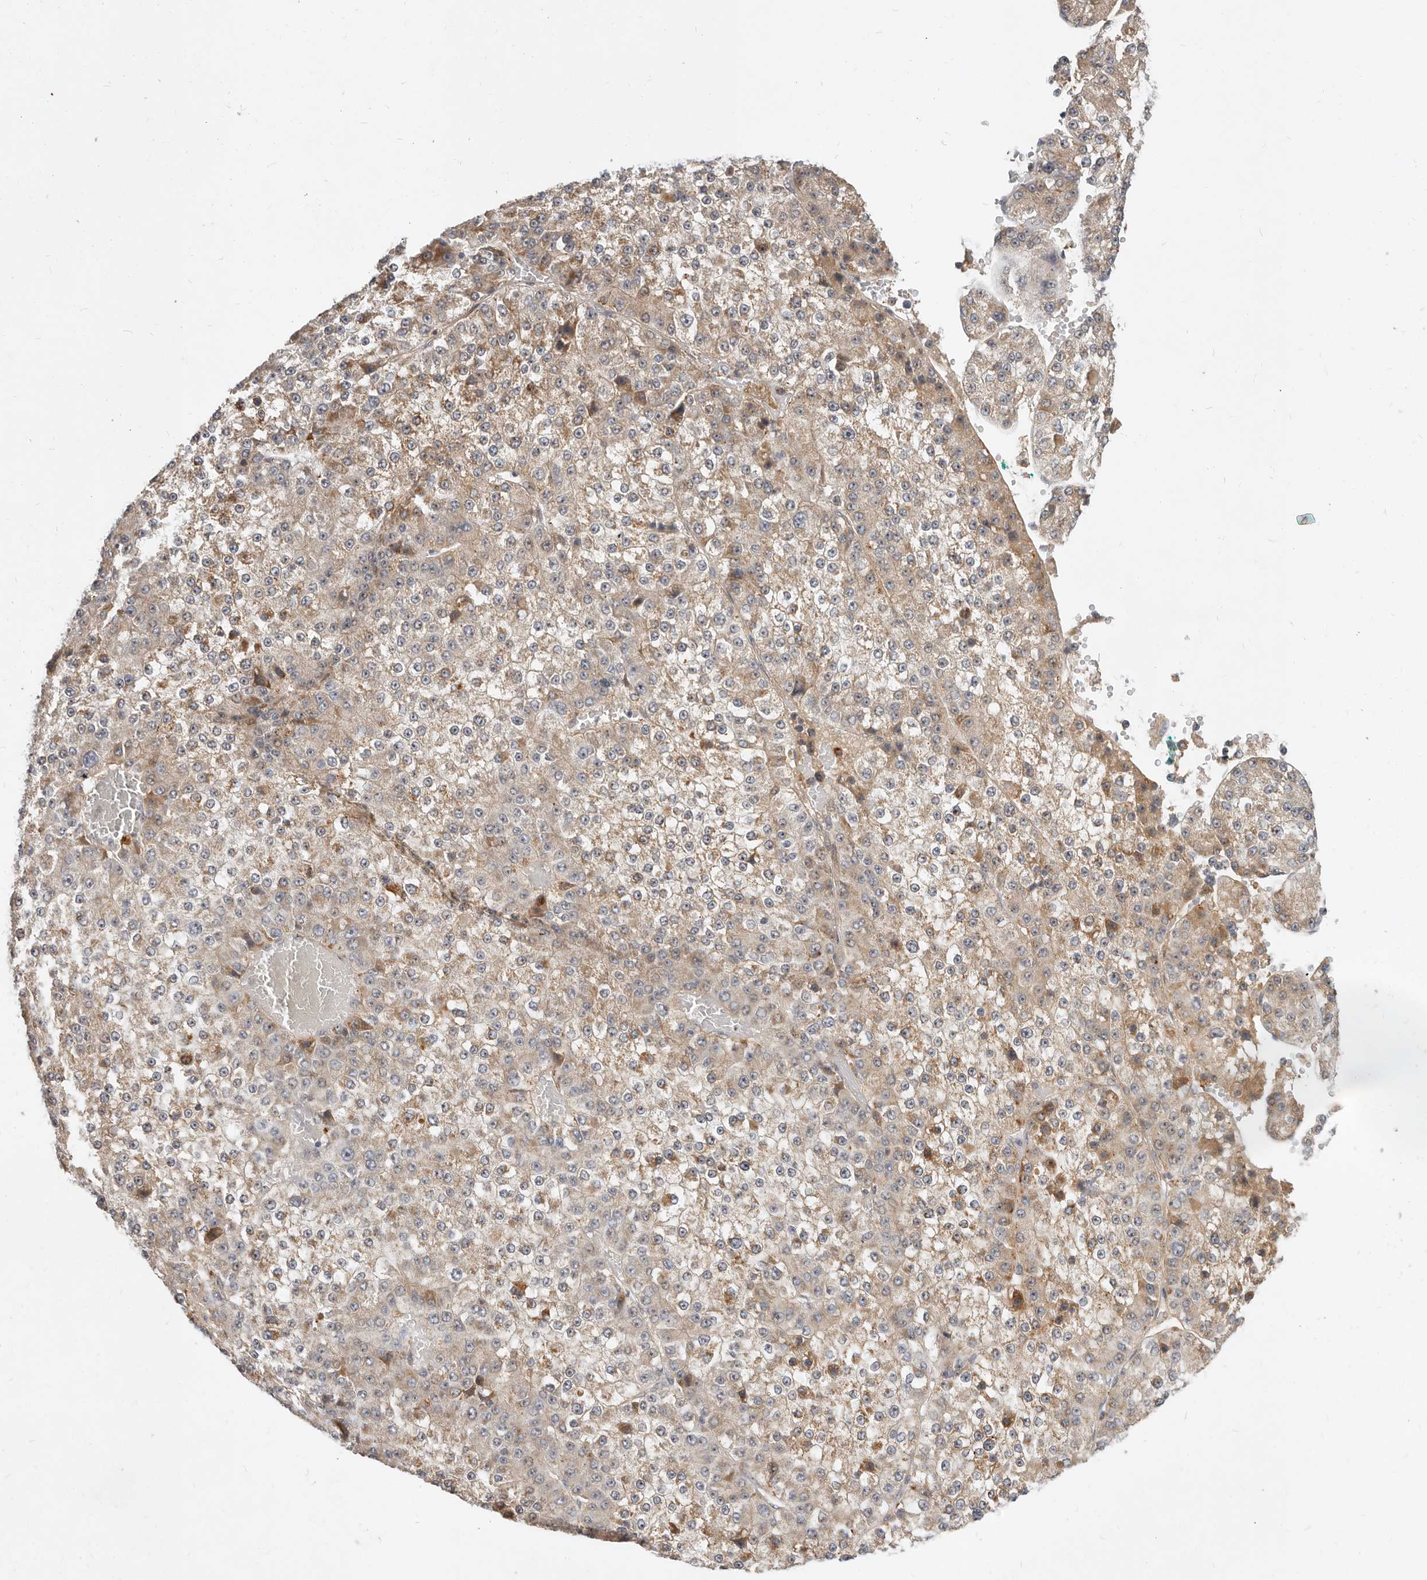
{"staining": {"intensity": "moderate", "quantity": ">75%", "location": "cytoplasmic/membranous"}, "tissue": "liver cancer", "cell_type": "Tumor cells", "image_type": "cancer", "snomed": [{"axis": "morphology", "description": "Carcinoma, Hepatocellular, NOS"}, {"axis": "topography", "description": "Liver"}], "caption": "Protein staining demonstrates moderate cytoplasmic/membranous expression in approximately >75% of tumor cells in liver cancer (hepatocellular carcinoma). The staining was performed using DAB, with brown indicating positive protein expression. Nuclei are stained blue with hematoxylin.", "gene": "MICALL2", "patient": {"sex": "female", "age": 73}}